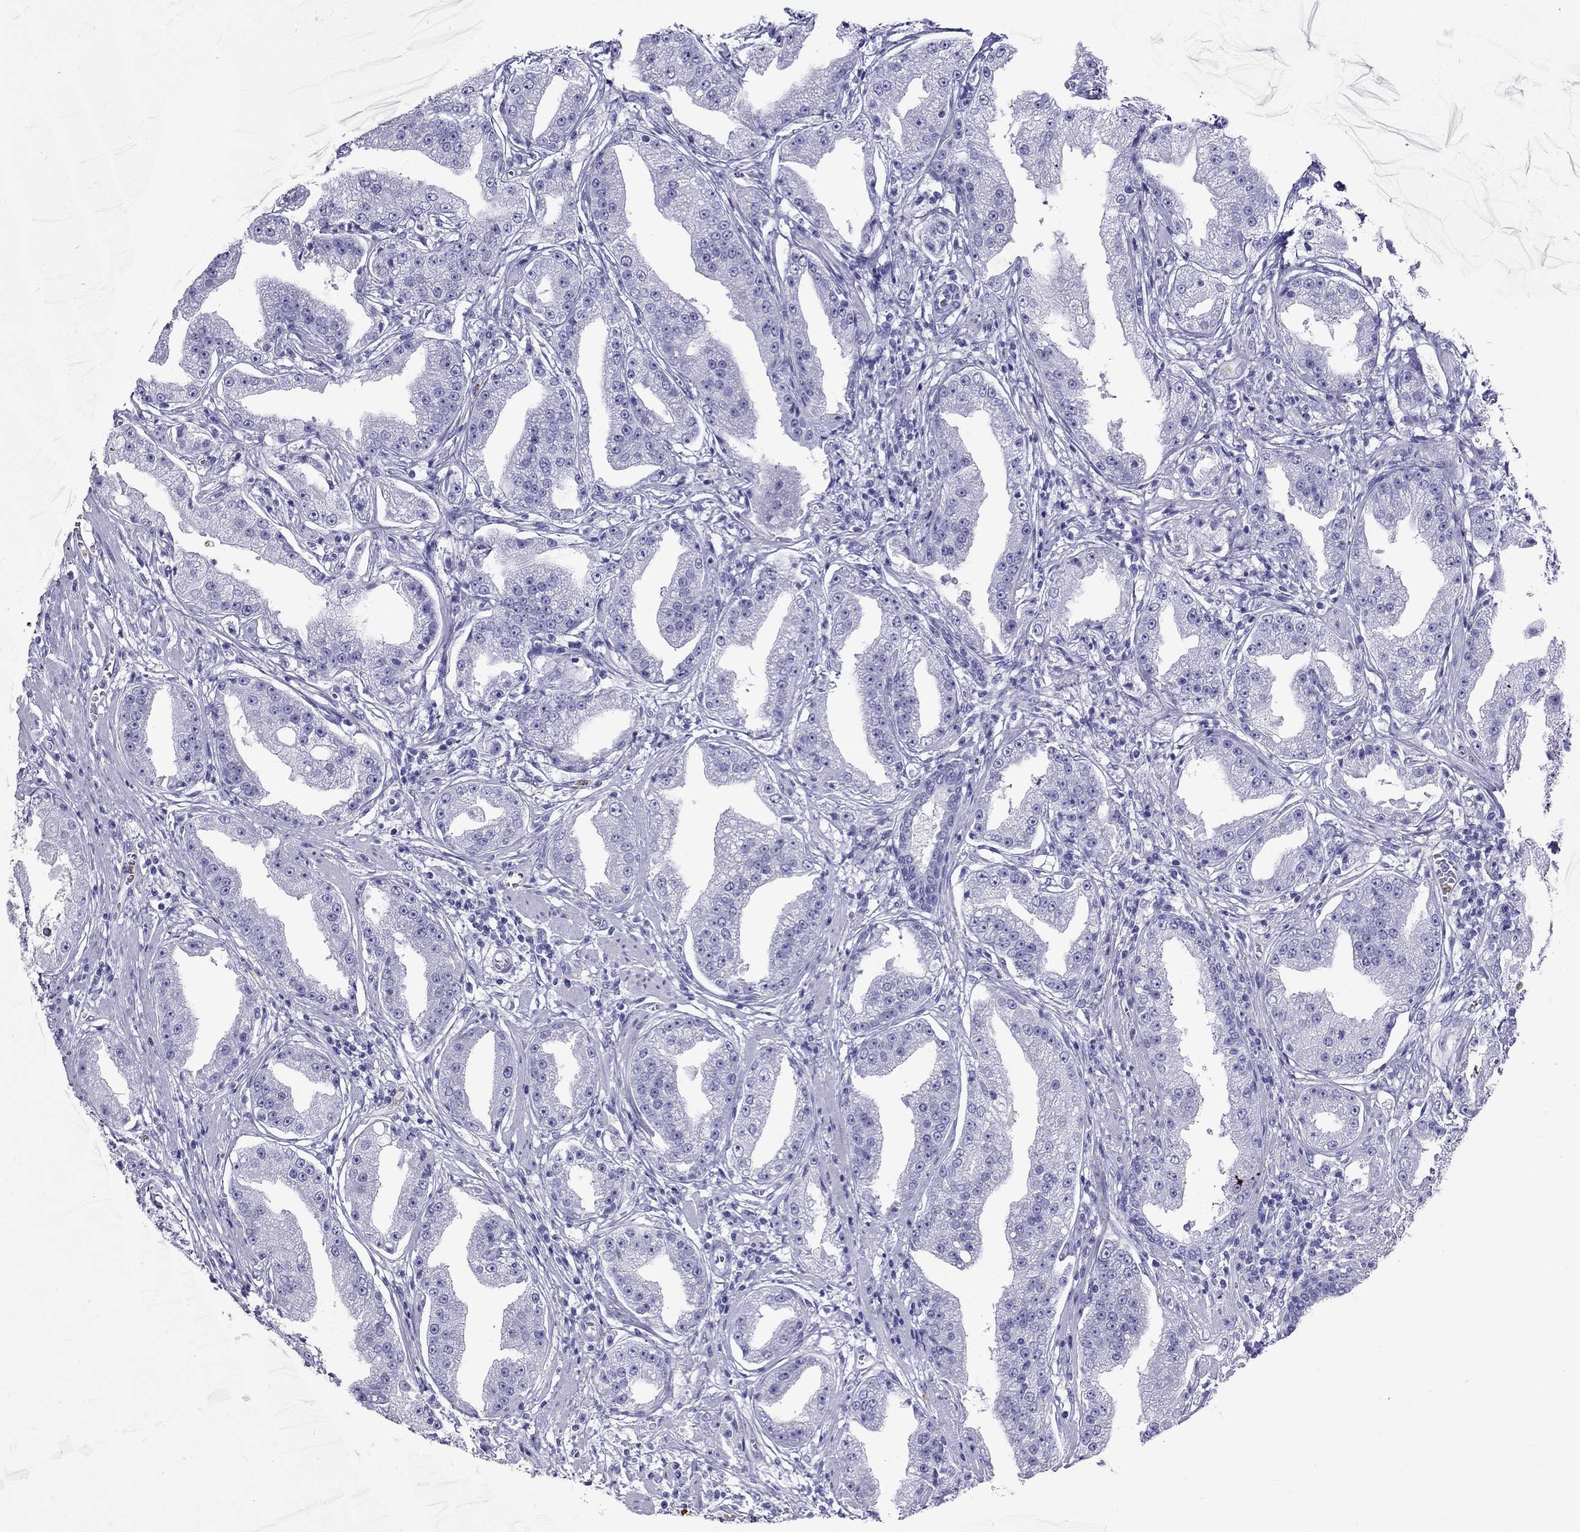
{"staining": {"intensity": "negative", "quantity": "none", "location": "none"}, "tissue": "prostate cancer", "cell_type": "Tumor cells", "image_type": "cancer", "snomed": [{"axis": "morphology", "description": "Adenocarcinoma, Low grade"}, {"axis": "topography", "description": "Prostate"}], "caption": "DAB (3,3'-diaminobenzidine) immunohistochemical staining of human prostate cancer demonstrates no significant expression in tumor cells.", "gene": "PPP1R36", "patient": {"sex": "male", "age": 62}}